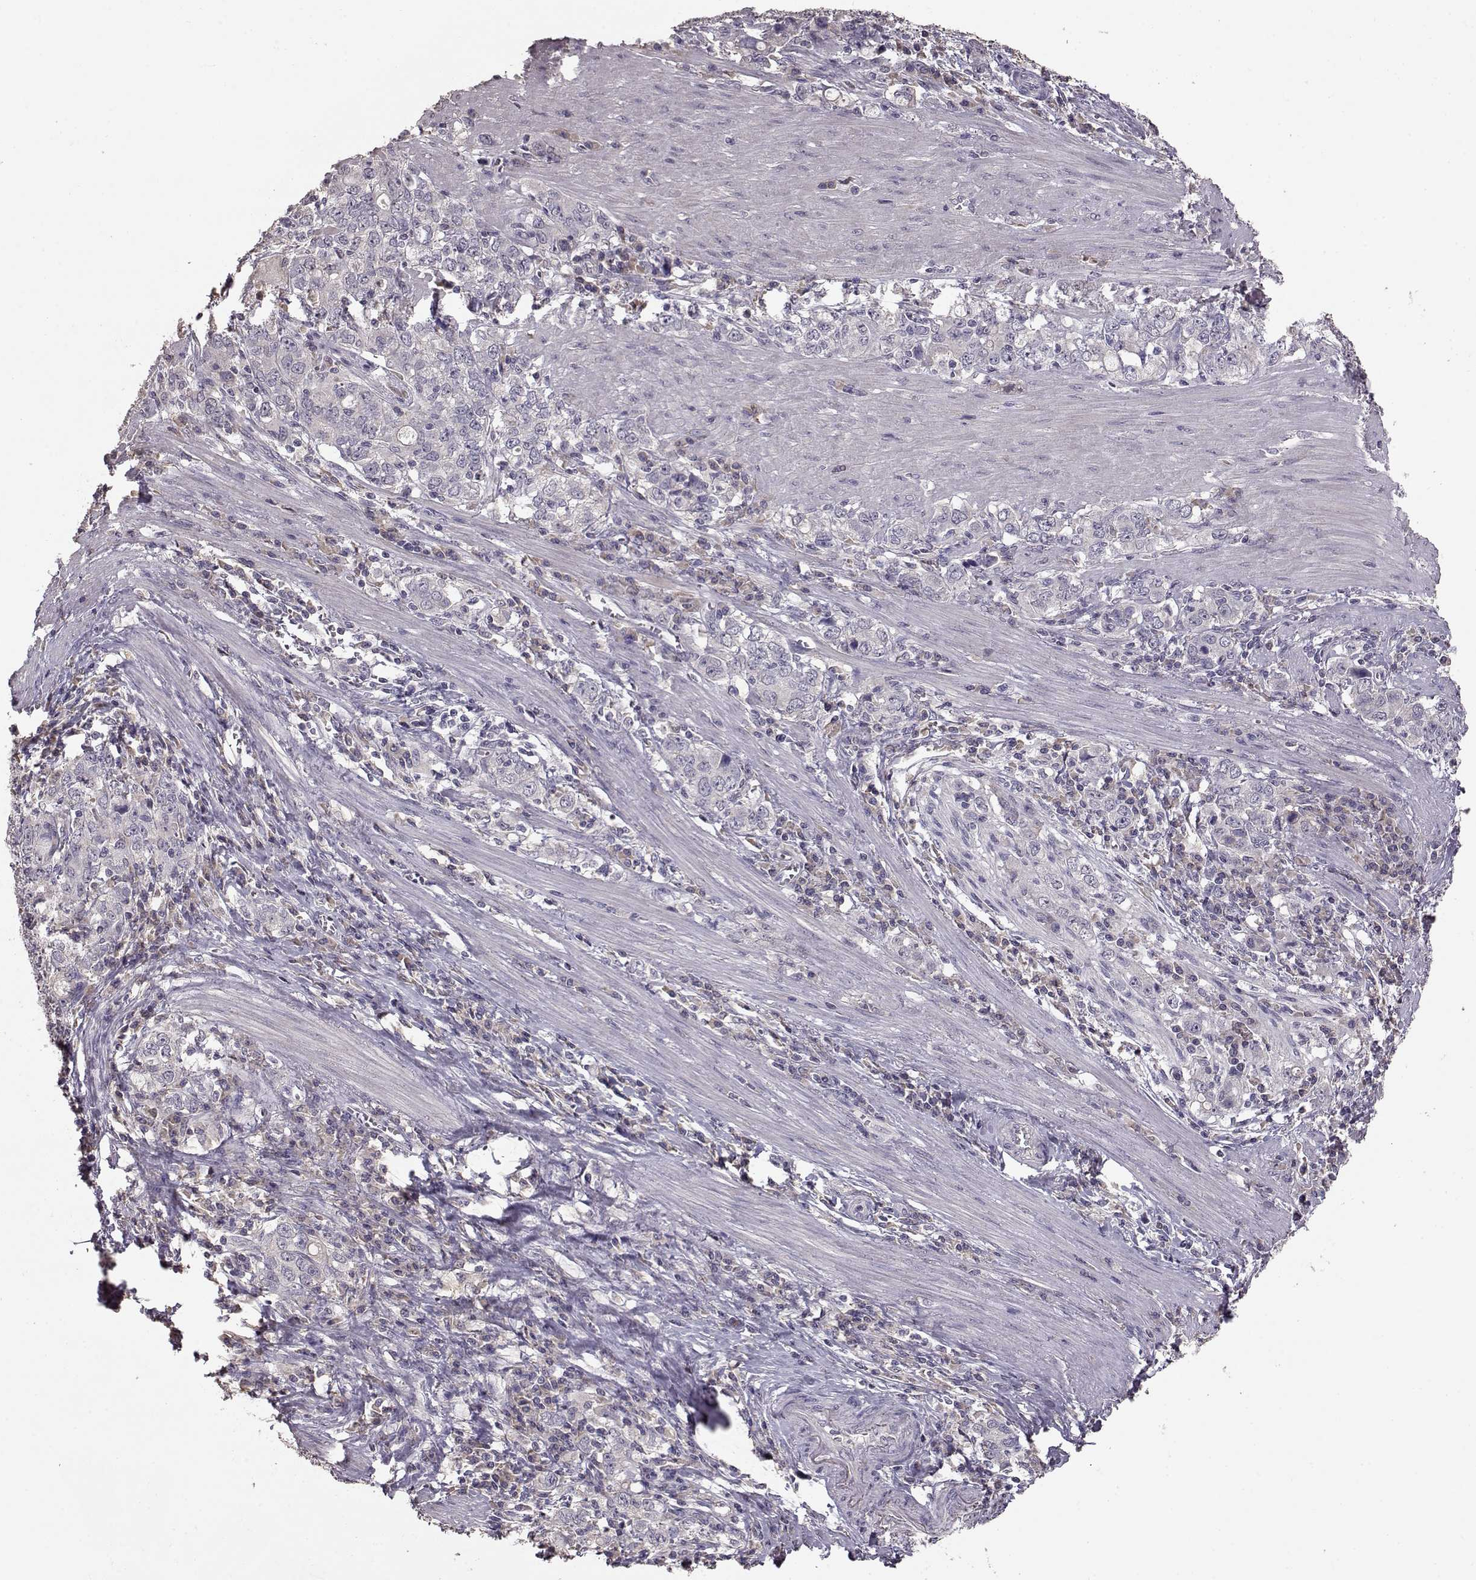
{"staining": {"intensity": "negative", "quantity": "none", "location": "none"}, "tissue": "stomach cancer", "cell_type": "Tumor cells", "image_type": "cancer", "snomed": [{"axis": "morphology", "description": "Adenocarcinoma, NOS"}, {"axis": "topography", "description": "Stomach, lower"}], "caption": "This is a photomicrograph of immunohistochemistry (IHC) staining of stomach cancer (adenocarcinoma), which shows no positivity in tumor cells.", "gene": "PMCH", "patient": {"sex": "female", "age": 72}}